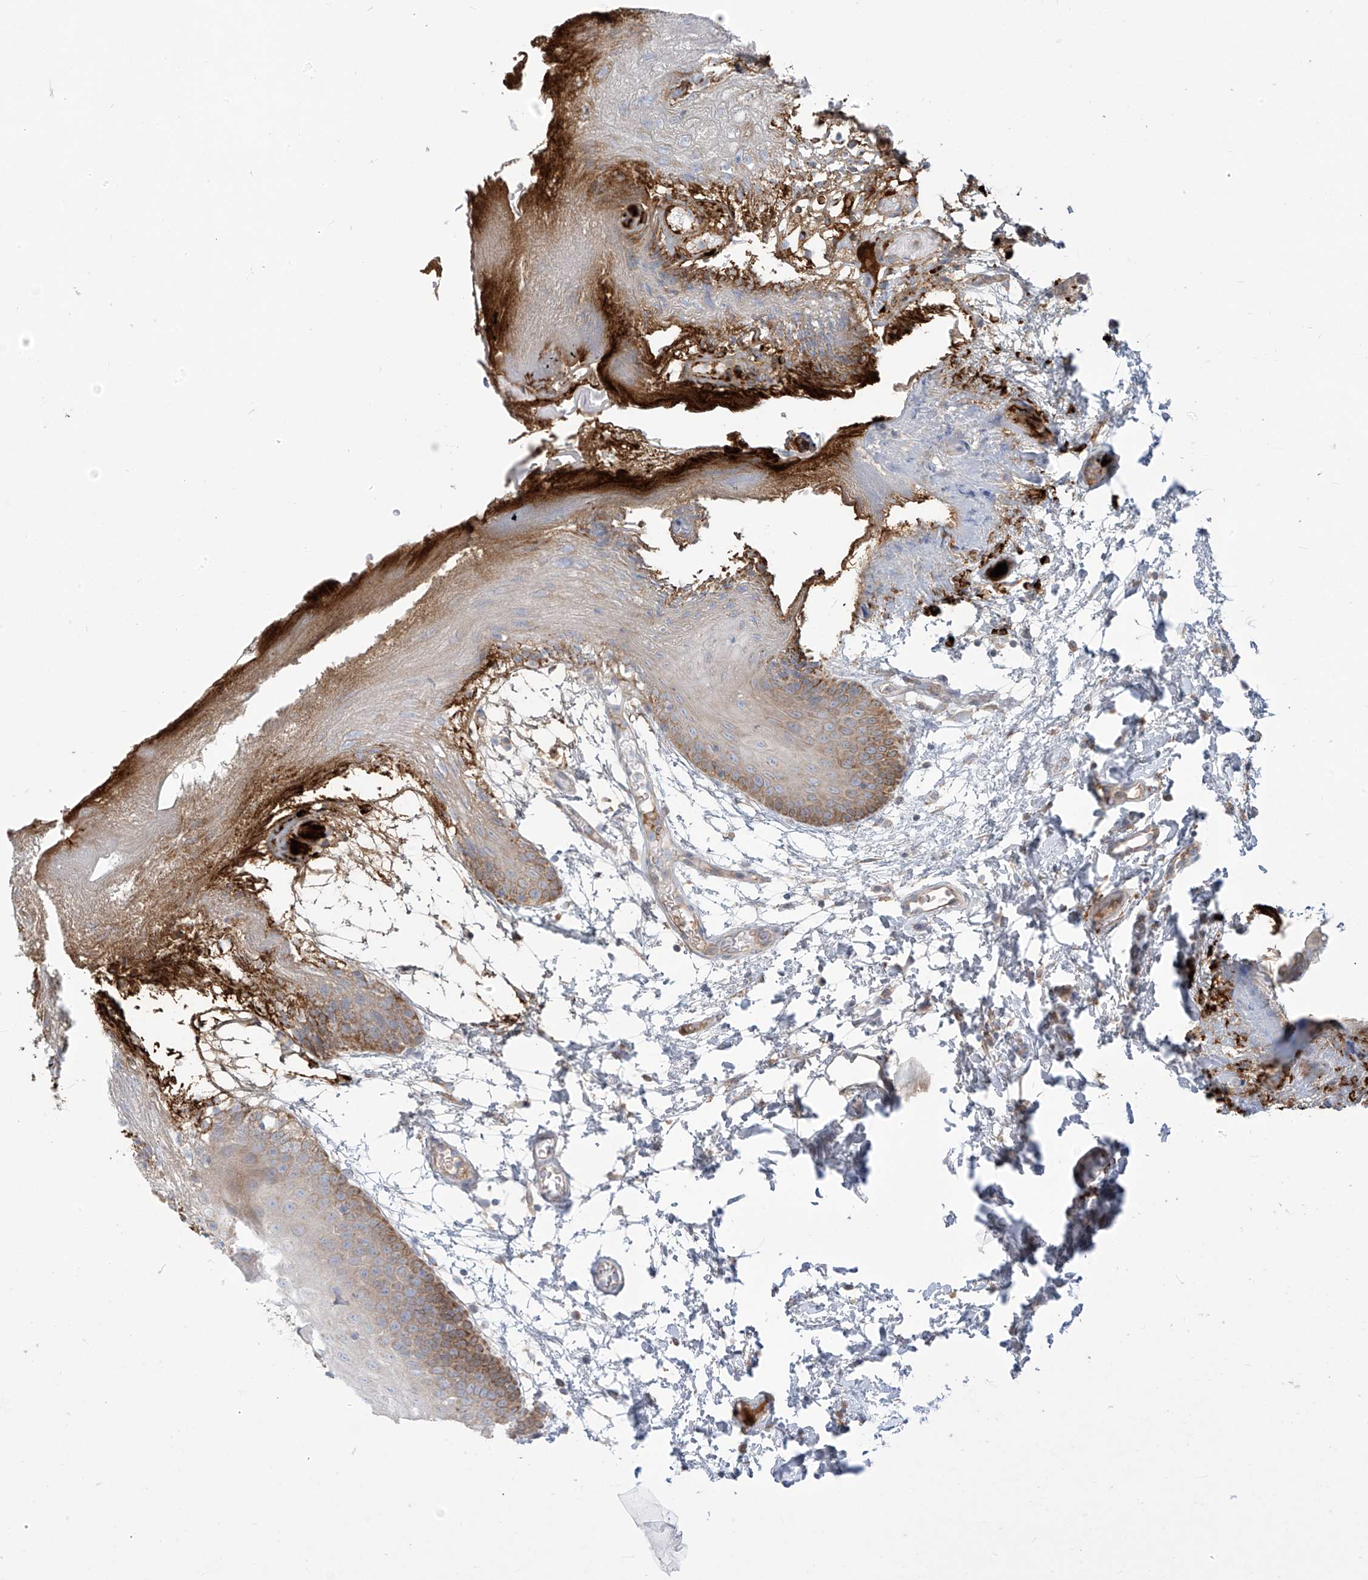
{"staining": {"intensity": "moderate", "quantity": ">75%", "location": "cytoplasmic/membranous"}, "tissue": "oral mucosa", "cell_type": "Squamous epithelial cells", "image_type": "normal", "snomed": [{"axis": "morphology", "description": "Normal tissue, NOS"}, {"axis": "topography", "description": "Skeletal muscle"}, {"axis": "topography", "description": "Oral tissue"}, {"axis": "topography", "description": "Salivary gland"}, {"axis": "topography", "description": "Peripheral nerve tissue"}], "caption": "Protein expression analysis of benign oral mucosa reveals moderate cytoplasmic/membranous staining in about >75% of squamous epithelial cells.", "gene": "LZTS3", "patient": {"sex": "male", "age": 54}}